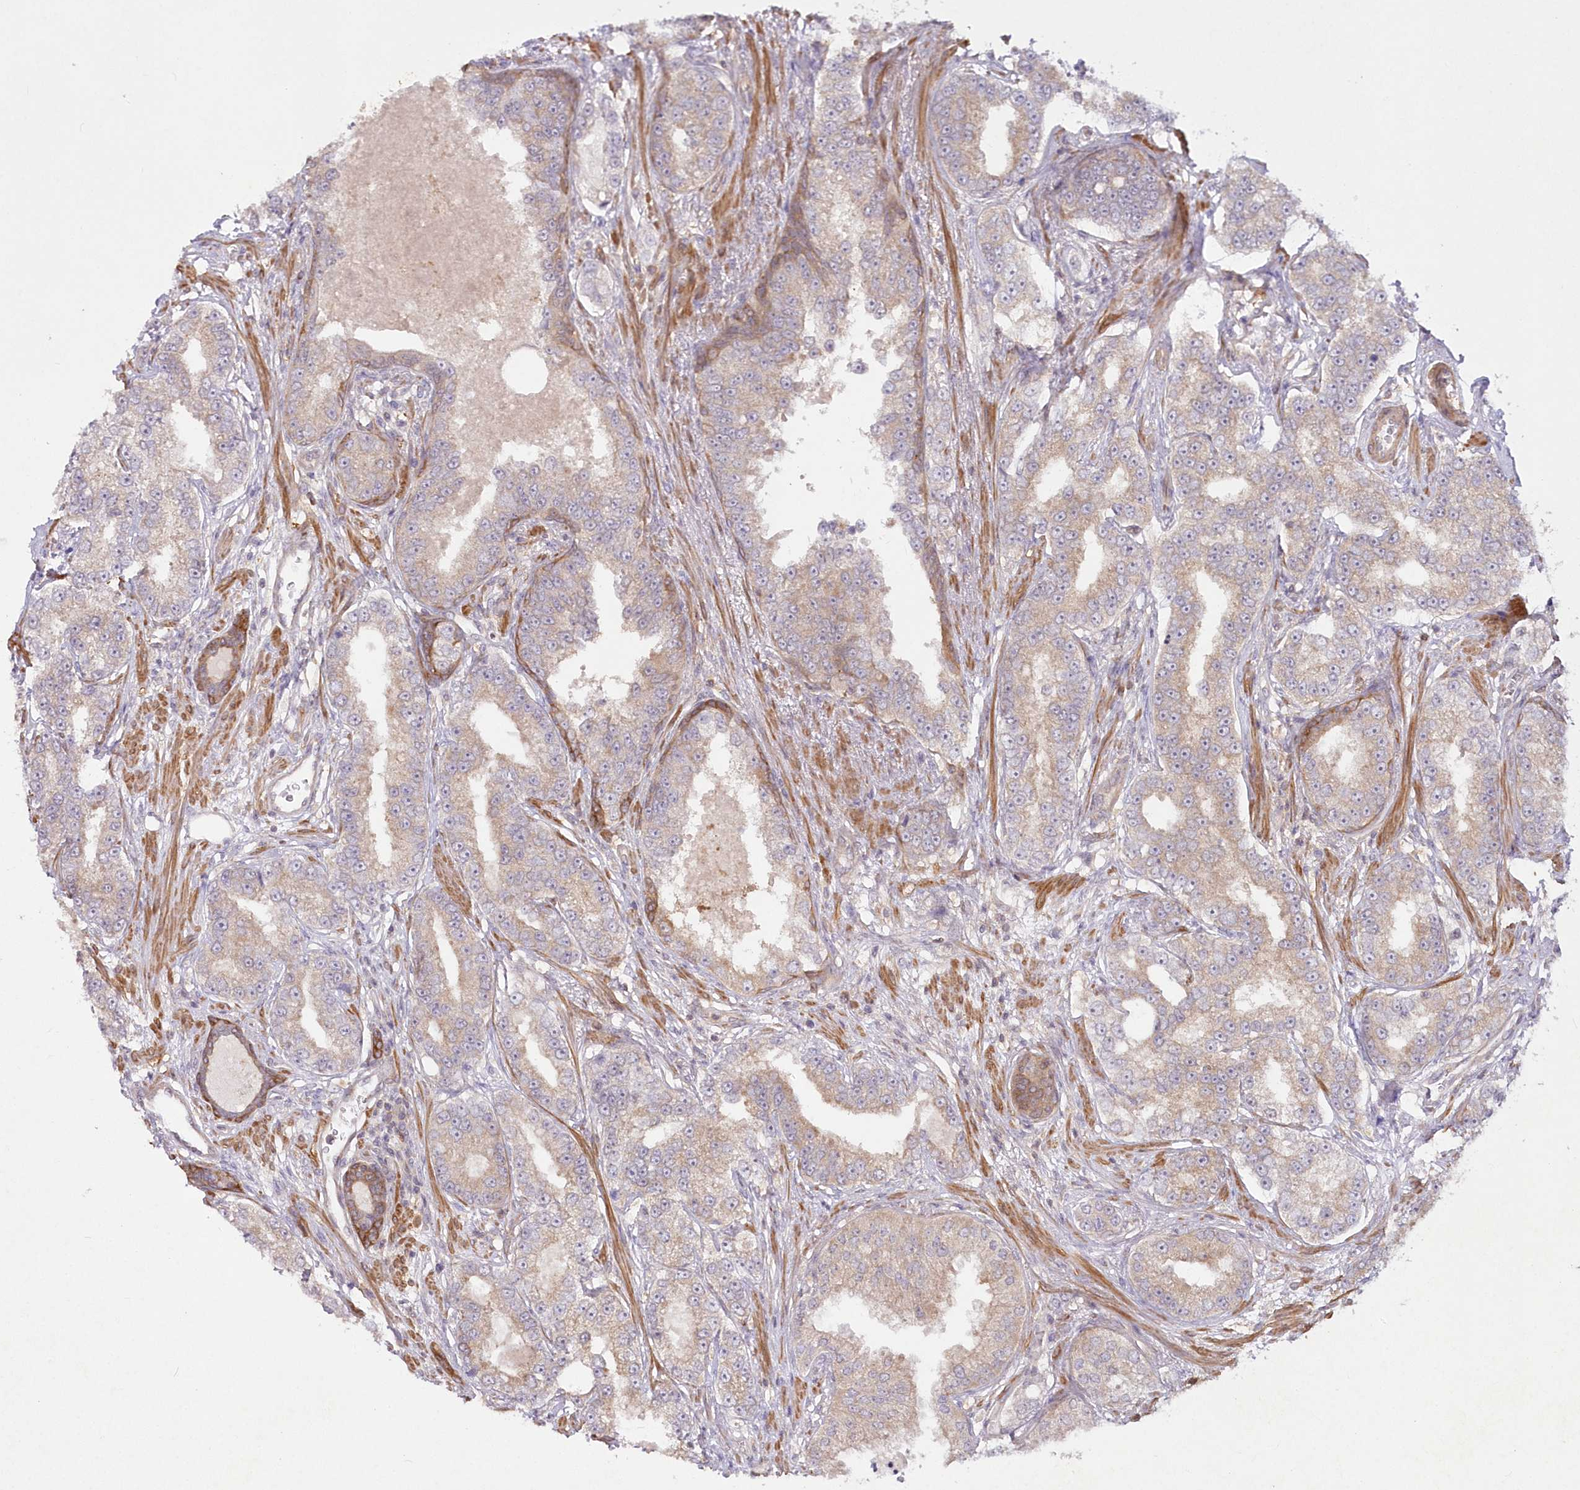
{"staining": {"intensity": "weak", "quantity": "25%-75%", "location": "cytoplasmic/membranous"}, "tissue": "prostate cancer", "cell_type": "Tumor cells", "image_type": "cancer", "snomed": [{"axis": "morphology", "description": "Normal tissue, NOS"}, {"axis": "morphology", "description": "Adenocarcinoma, High grade"}, {"axis": "topography", "description": "Prostate"}], "caption": "Human prostate high-grade adenocarcinoma stained for a protein (brown) reveals weak cytoplasmic/membranous positive staining in approximately 25%-75% of tumor cells.", "gene": "IPMK", "patient": {"sex": "male", "age": 83}}